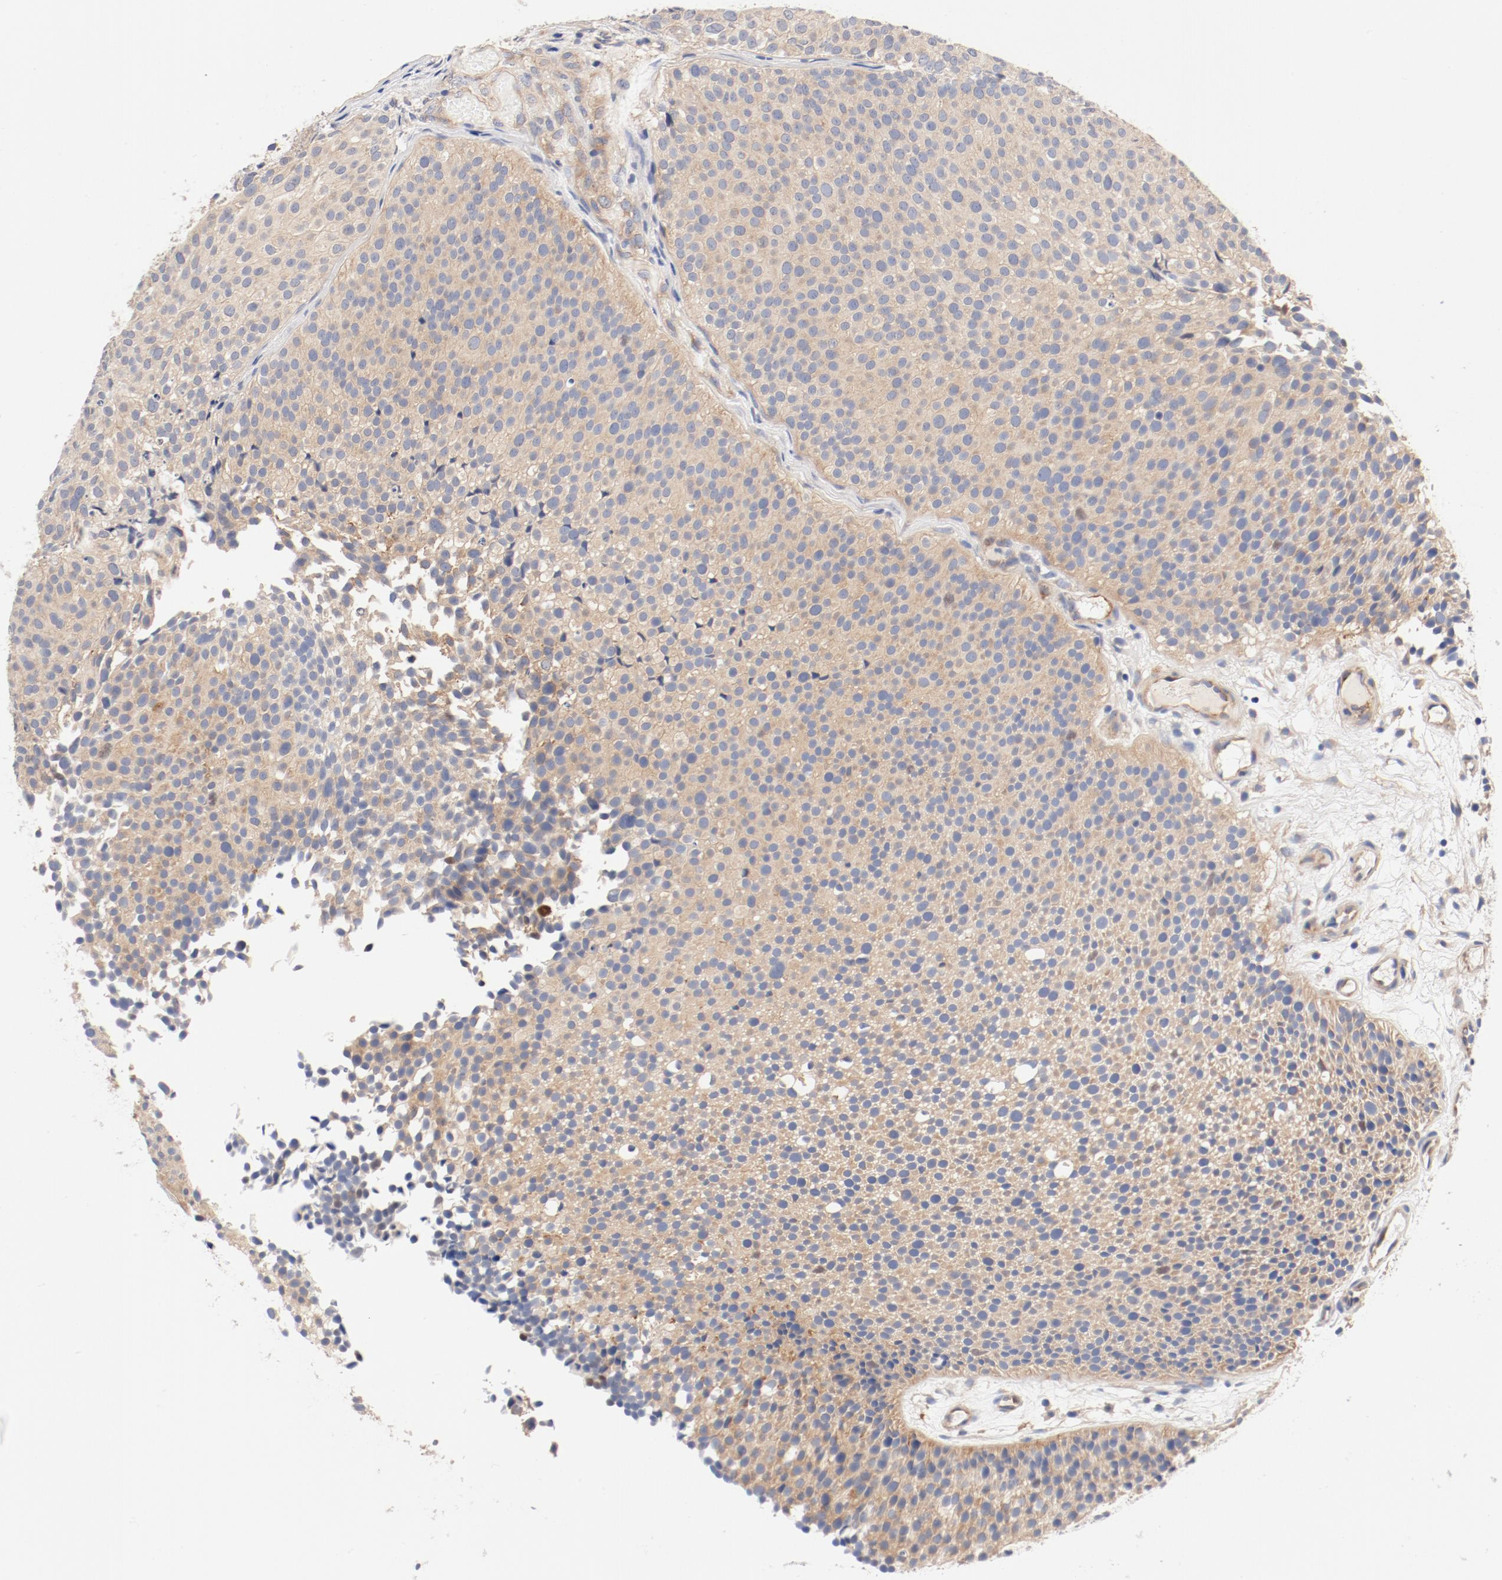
{"staining": {"intensity": "weak", "quantity": "25%-75%", "location": "cytoplasmic/membranous"}, "tissue": "urothelial cancer", "cell_type": "Tumor cells", "image_type": "cancer", "snomed": [{"axis": "morphology", "description": "Urothelial carcinoma, Low grade"}, {"axis": "topography", "description": "Urinary bladder"}], "caption": "A low amount of weak cytoplasmic/membranous staining is seen in approximately 25%-75% of tumor cells in urothelial cancer tissue.", "gene": "DYNC1H1", "patient": {"sex": "male", "age": 85}}